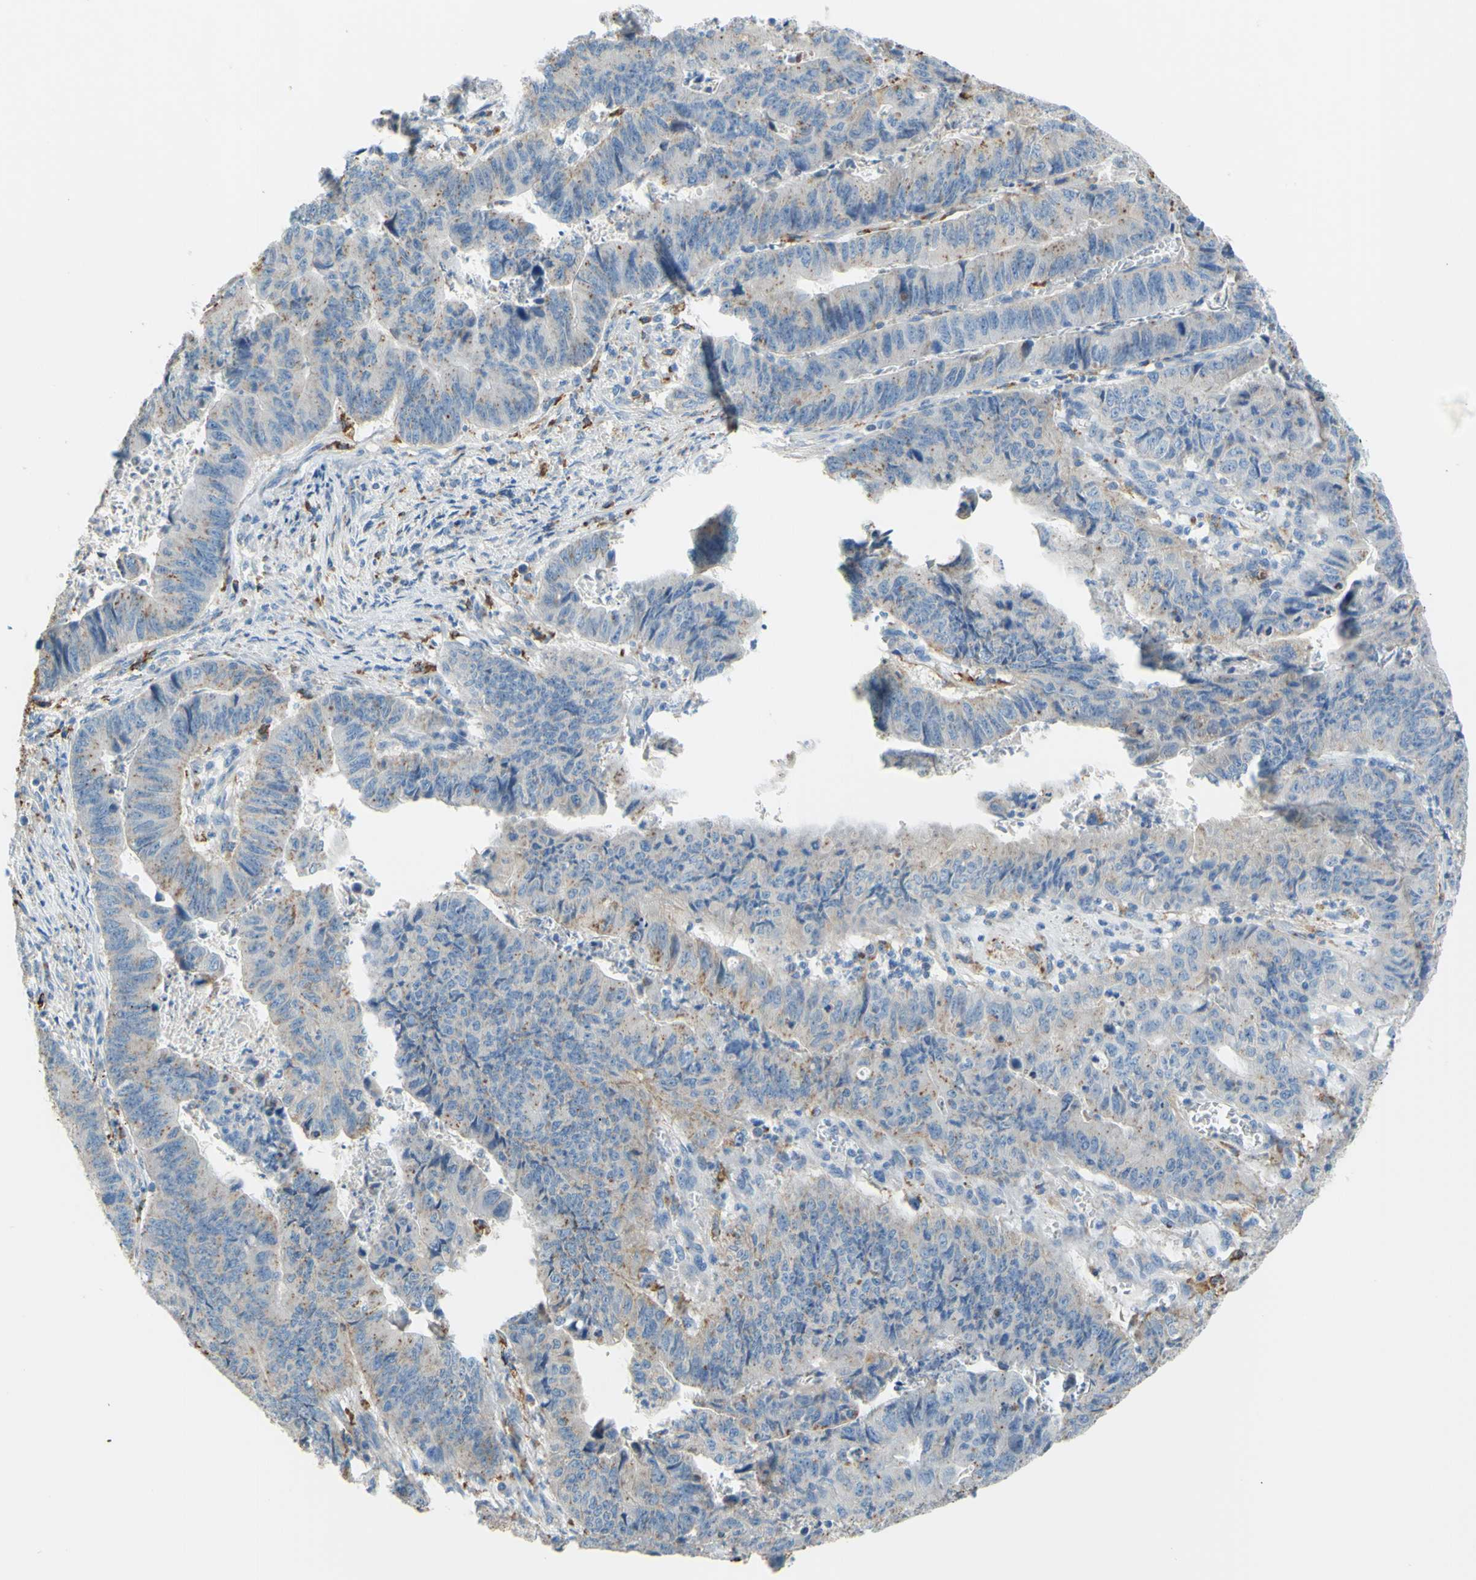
{"staining": {"intensity": "weak", "quantity": "25%-75%", "location": "cytoplasmic/membranous"}, "tissue": "stomach cancer", "cell_type": "Tumor cells", "image_type": "cancer", "snomed": [{"axis": "morphology", "description": "Adenocarcinoma, NOS"}, {"axis": "topography", "description": "Stomach, lower"}], "caption": "Immunohistochemical staining of stomach cancer (adenocarcinoma) demonstrates low levels of weak cytoplasmic/membranous staining in about 25%-75% of tumor cells.", "gene": "CTSD", "patient": {"sex": "male", "age": 77}}